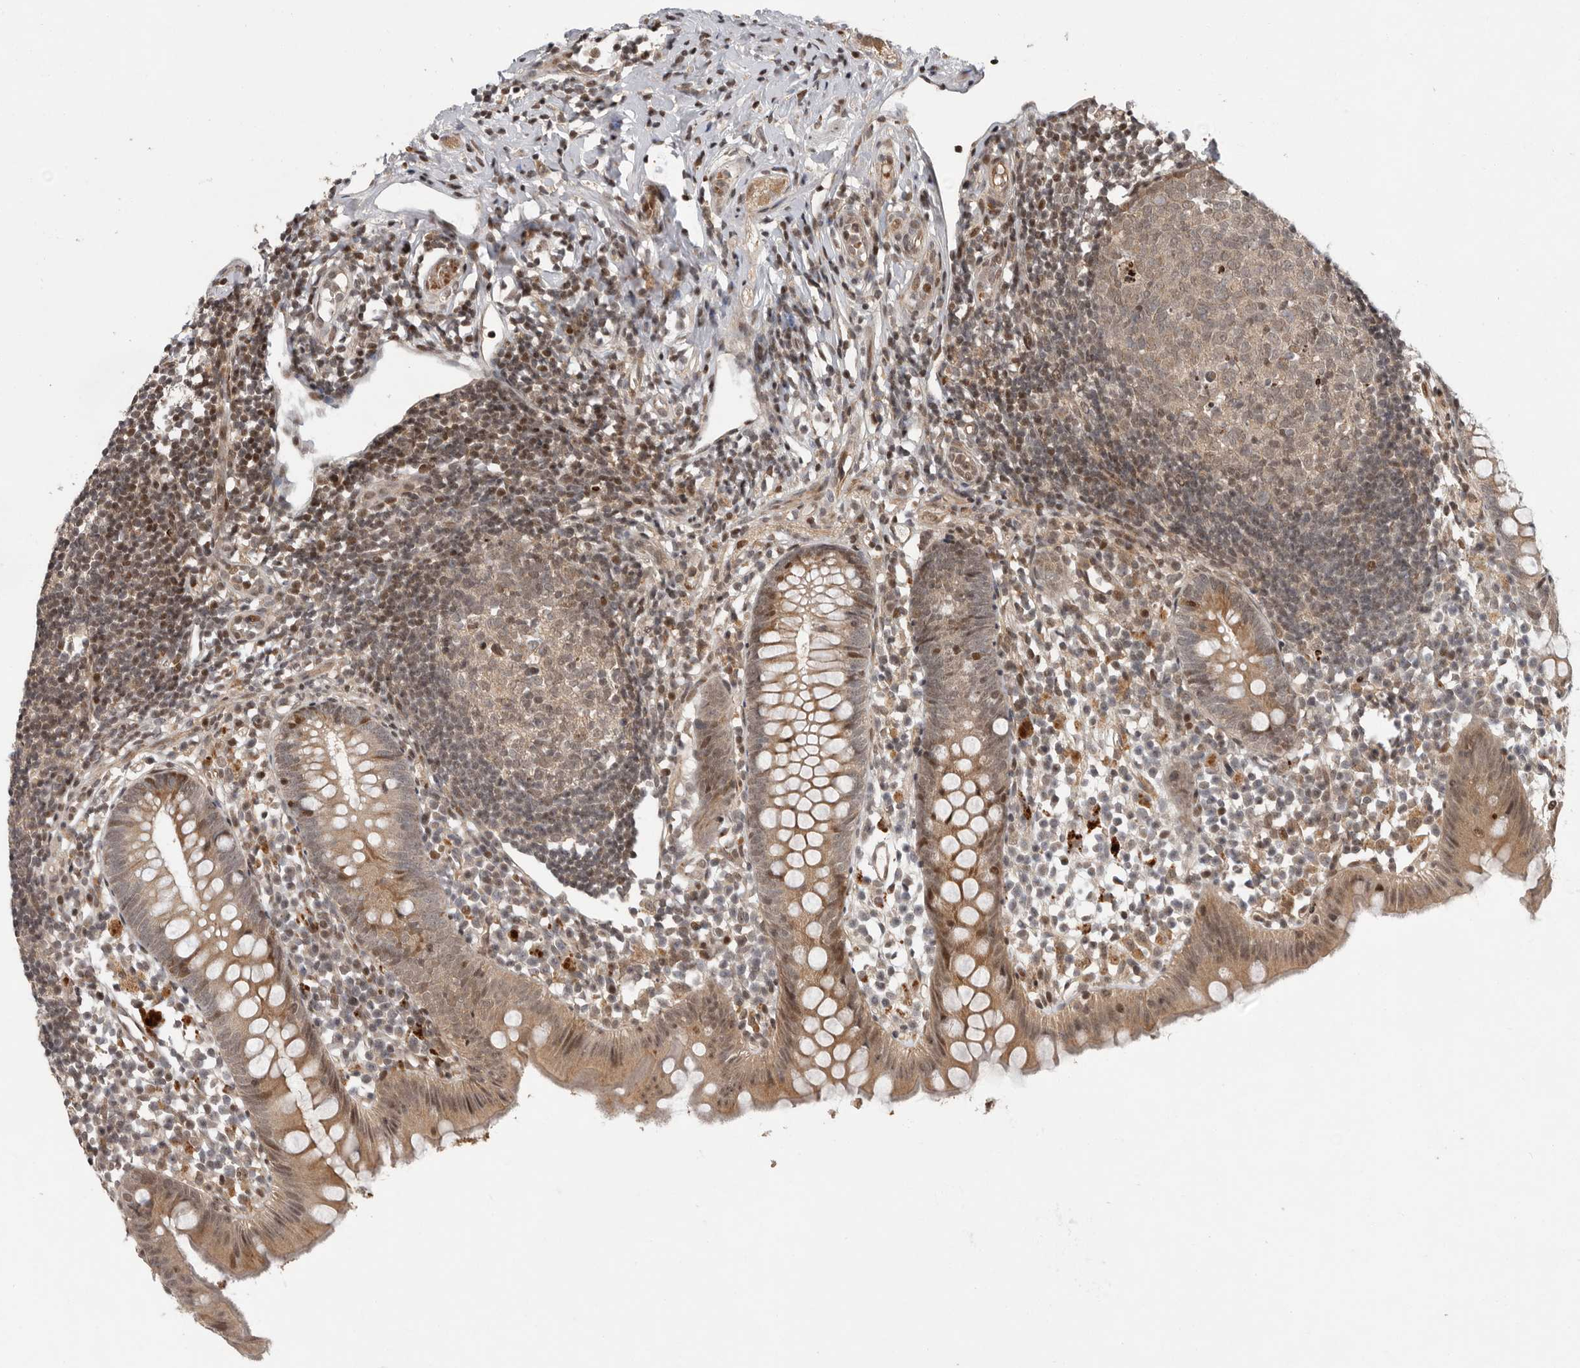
{"staining": {"intensity": "moderate", "quantity": ">75%", "location": "cytoplasmic/membranous"}, "tissue": "appendix", "cell_type": "Glandular cells", "image_type": "normal", "snomed": [{"axis": "morphology", "description": "Normal tissue, NOS"}, {"axis": "topography", "description": "Appendix"}], "caption": "Normal appendix displays moderate cytoplasmic/membranous expression in approximately >75% of glandular cells, visualized by immunohistochemistry.", "gene": "RABIF", "patient": {"sex": "female", "age": 20}}